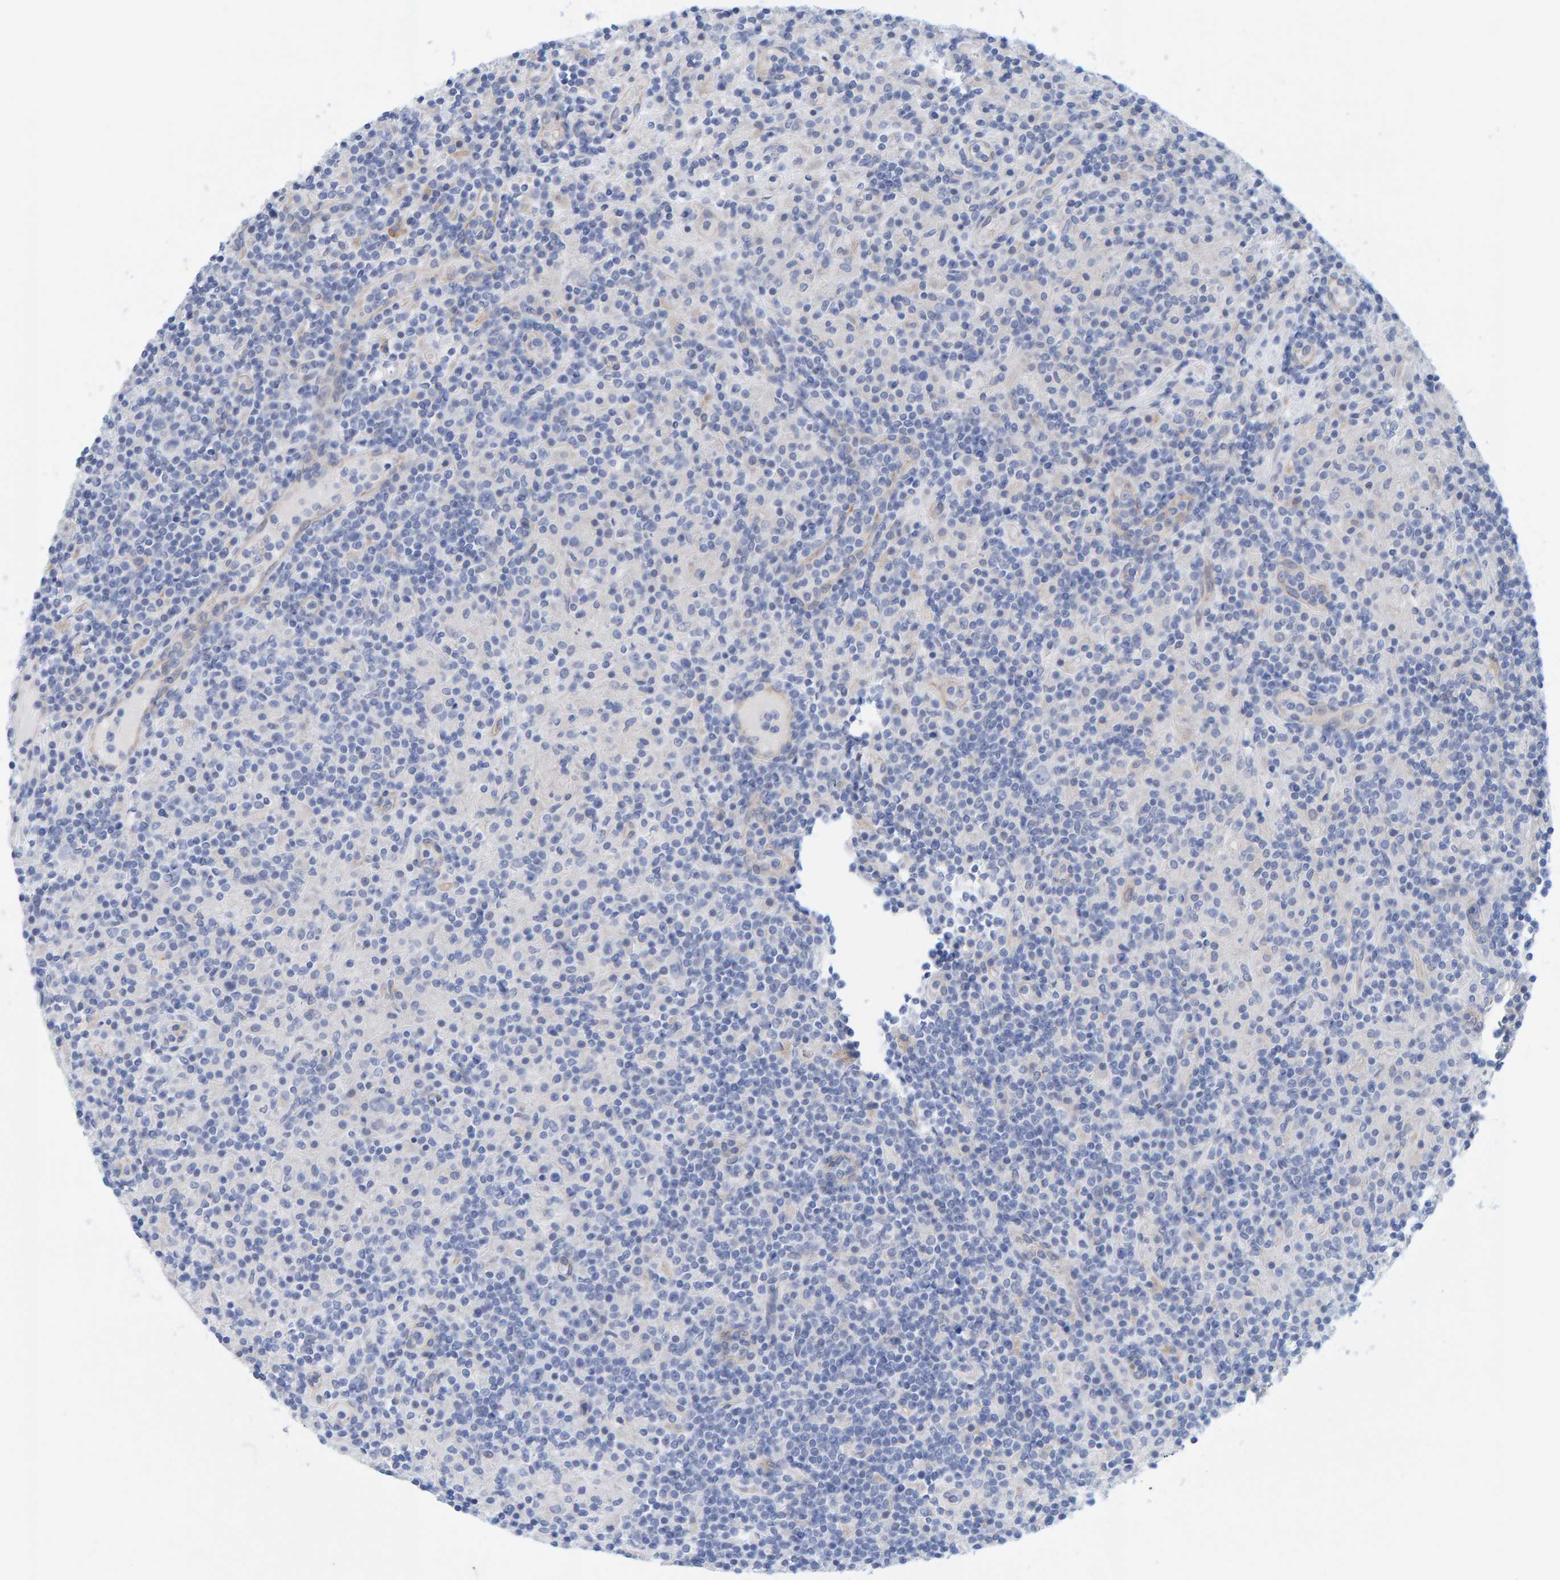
{"staining": {"intensity": "negative", "quantity": "none", "location": "none"}, "tissue": "lymphoma", "cell_type": "Tumor cells", "image_type": "cancer", "snomed": [{"axis": "morphology", "description": "Hodgkin's disease, NOS"}, {"axis": "topography", "description": "Lymph node"}], "caption": "IHC photomicrograph of lymphoma stained for a protein (brown), which displays no expression in tumor cells.", "gene": "KRBA2", "patient": {"sex": "male", "age": 70}}